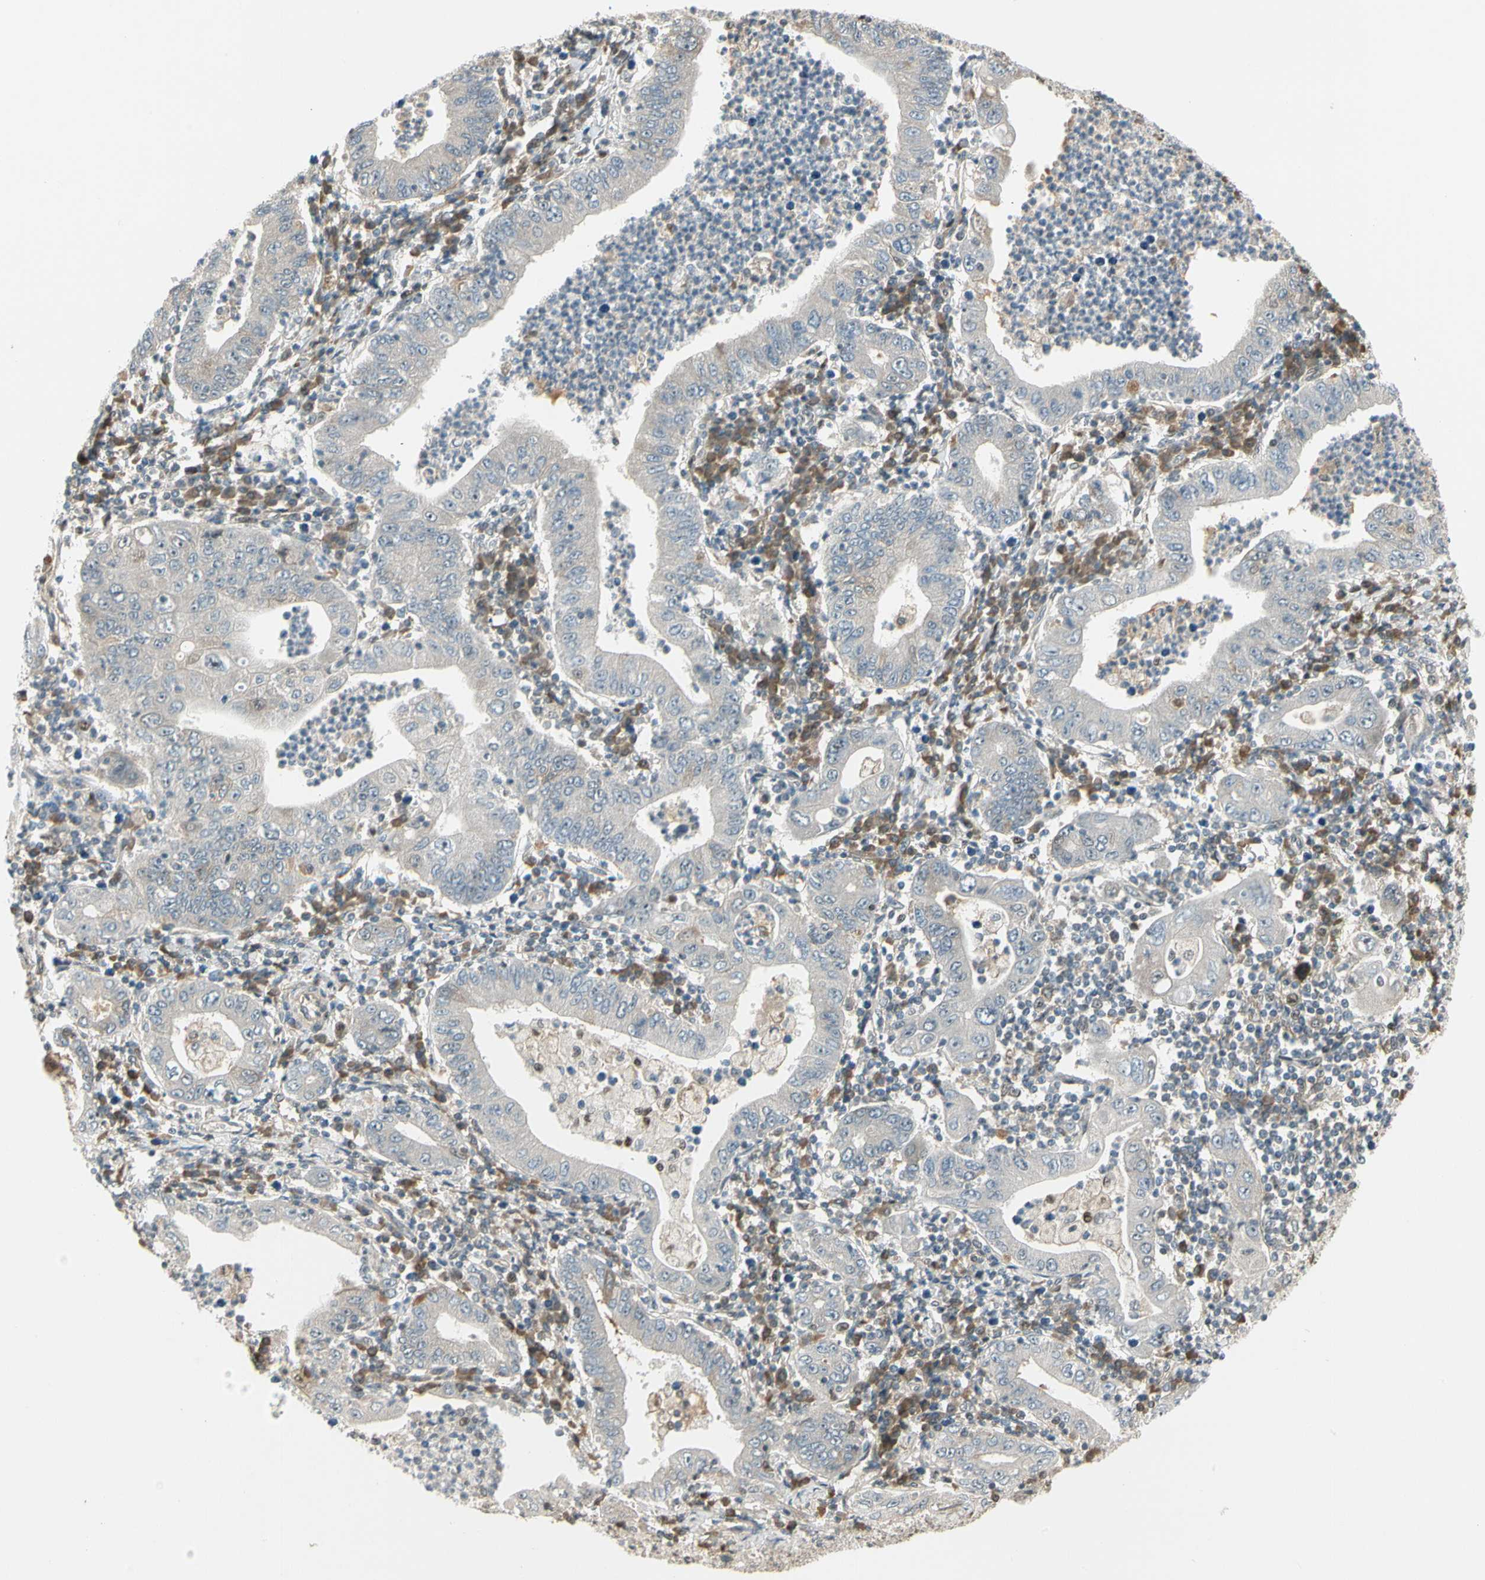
{"staining": {"intensity": "negative", "quantity": "none", "location": "none"}, "tissue": "stomach cancer", "cell_type": "Tumor cells", "image_type": "cancer", "snomed": [{"axis": "morphology", "description": "Normal tissue, NOS"}, {"axis": "morphology", "description": "Adenocarcinoma, NOS"}, {"axis": "topography", "description": "Esophagus"}, {"axis": "topography", "description": "Stomach, upper"}, {"axis": "topography", "description": "Peripheral nerve tissue"}], "caption": "Immunohistochemical staining of adenocarcinoma (stomach) demonstrates no significant expression in tumor cells.", "gene": "GTF3A", "patient": {"sex": "male", "age": 62}}